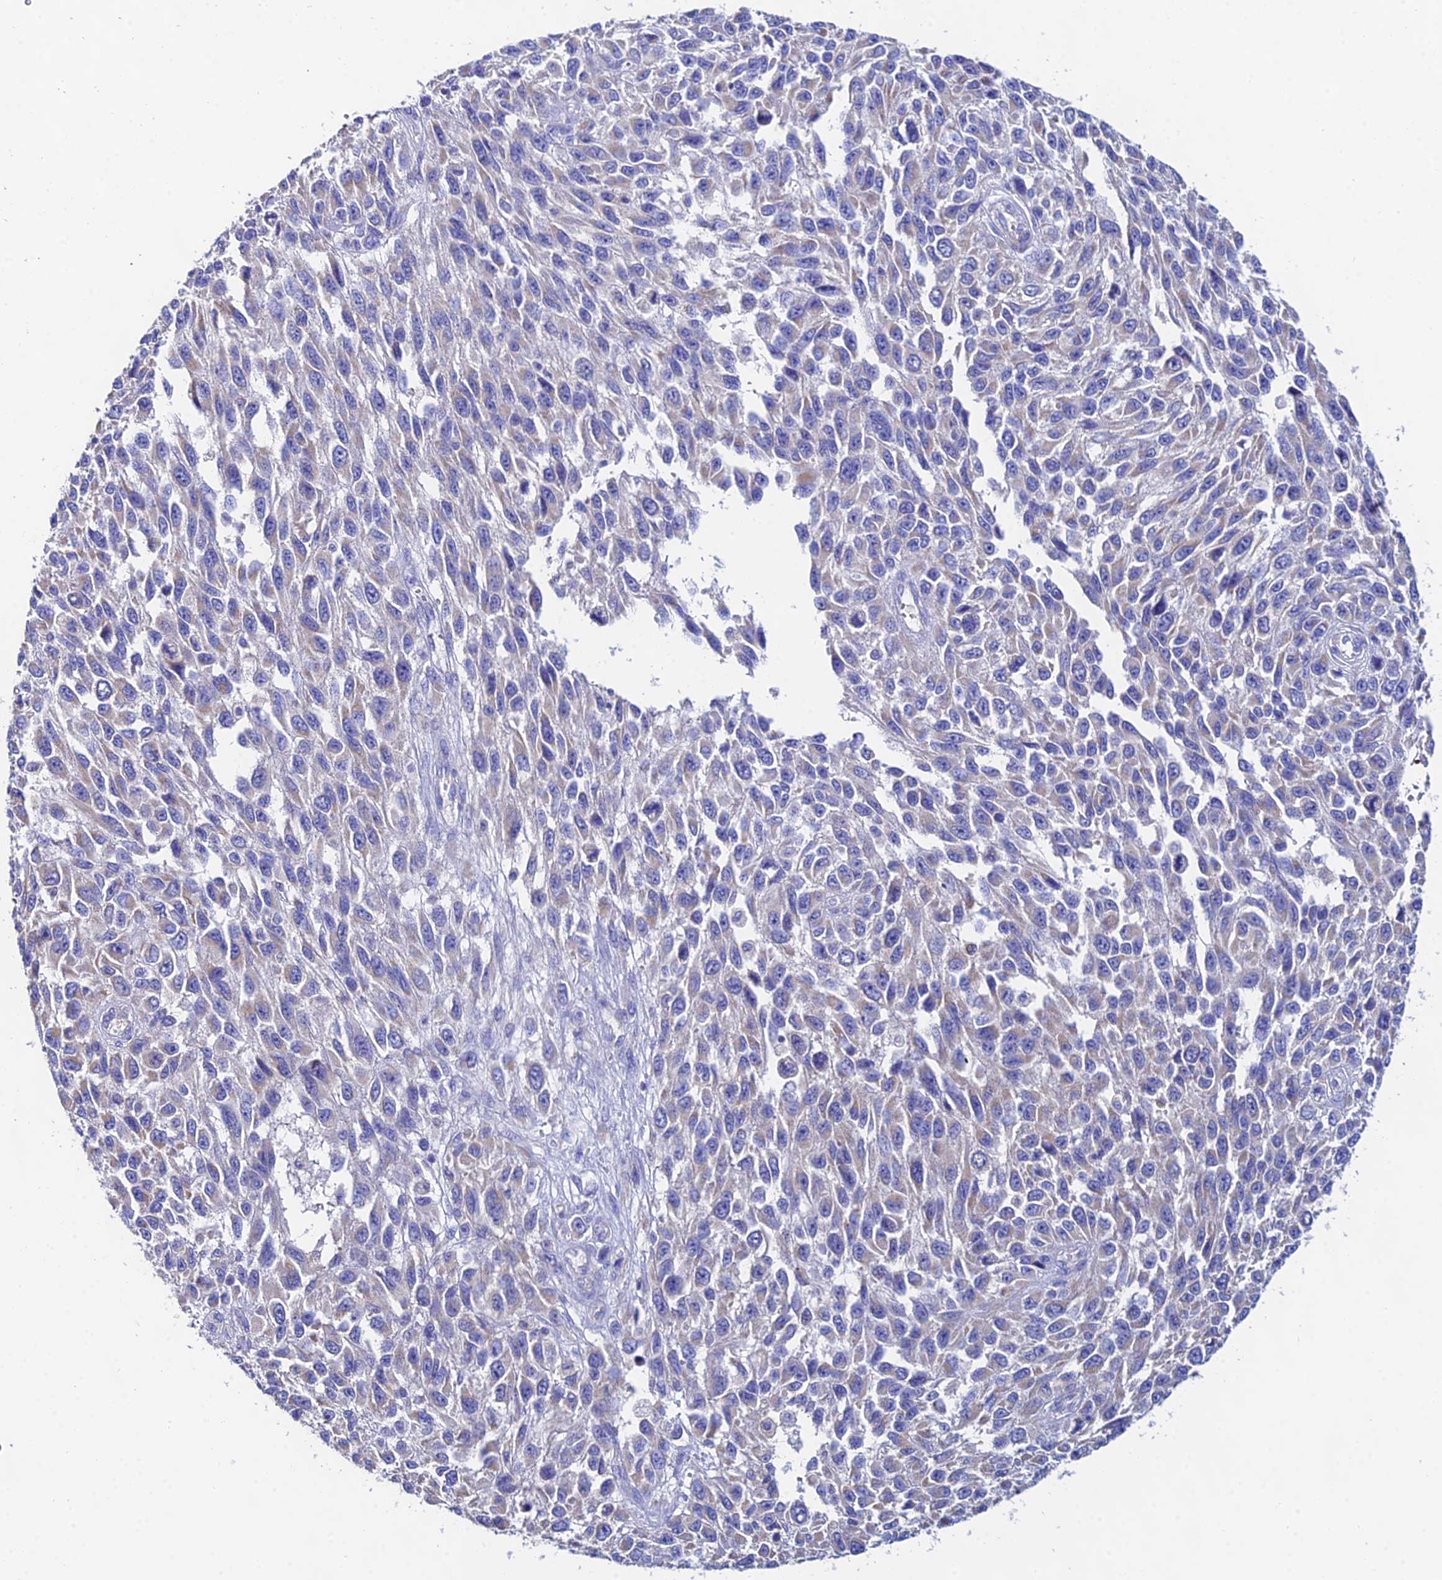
{"staining": {"intensity": "negative", "quantity": "none", "location": "none"}, "tissue": "melanoma", "cell_type": "Tumor cells", "image_type": "cancer", "snomed": [{"axis": "morphology", "description": "Malignant melanoma, NOS"}, {"axis": "topography", "description": "Skin"}], "caption": "Tumor cells are negative for protein expression in human melanoma.", "gene": "PPP2R2C", "patient": {"sex": "female", "age": 96}}